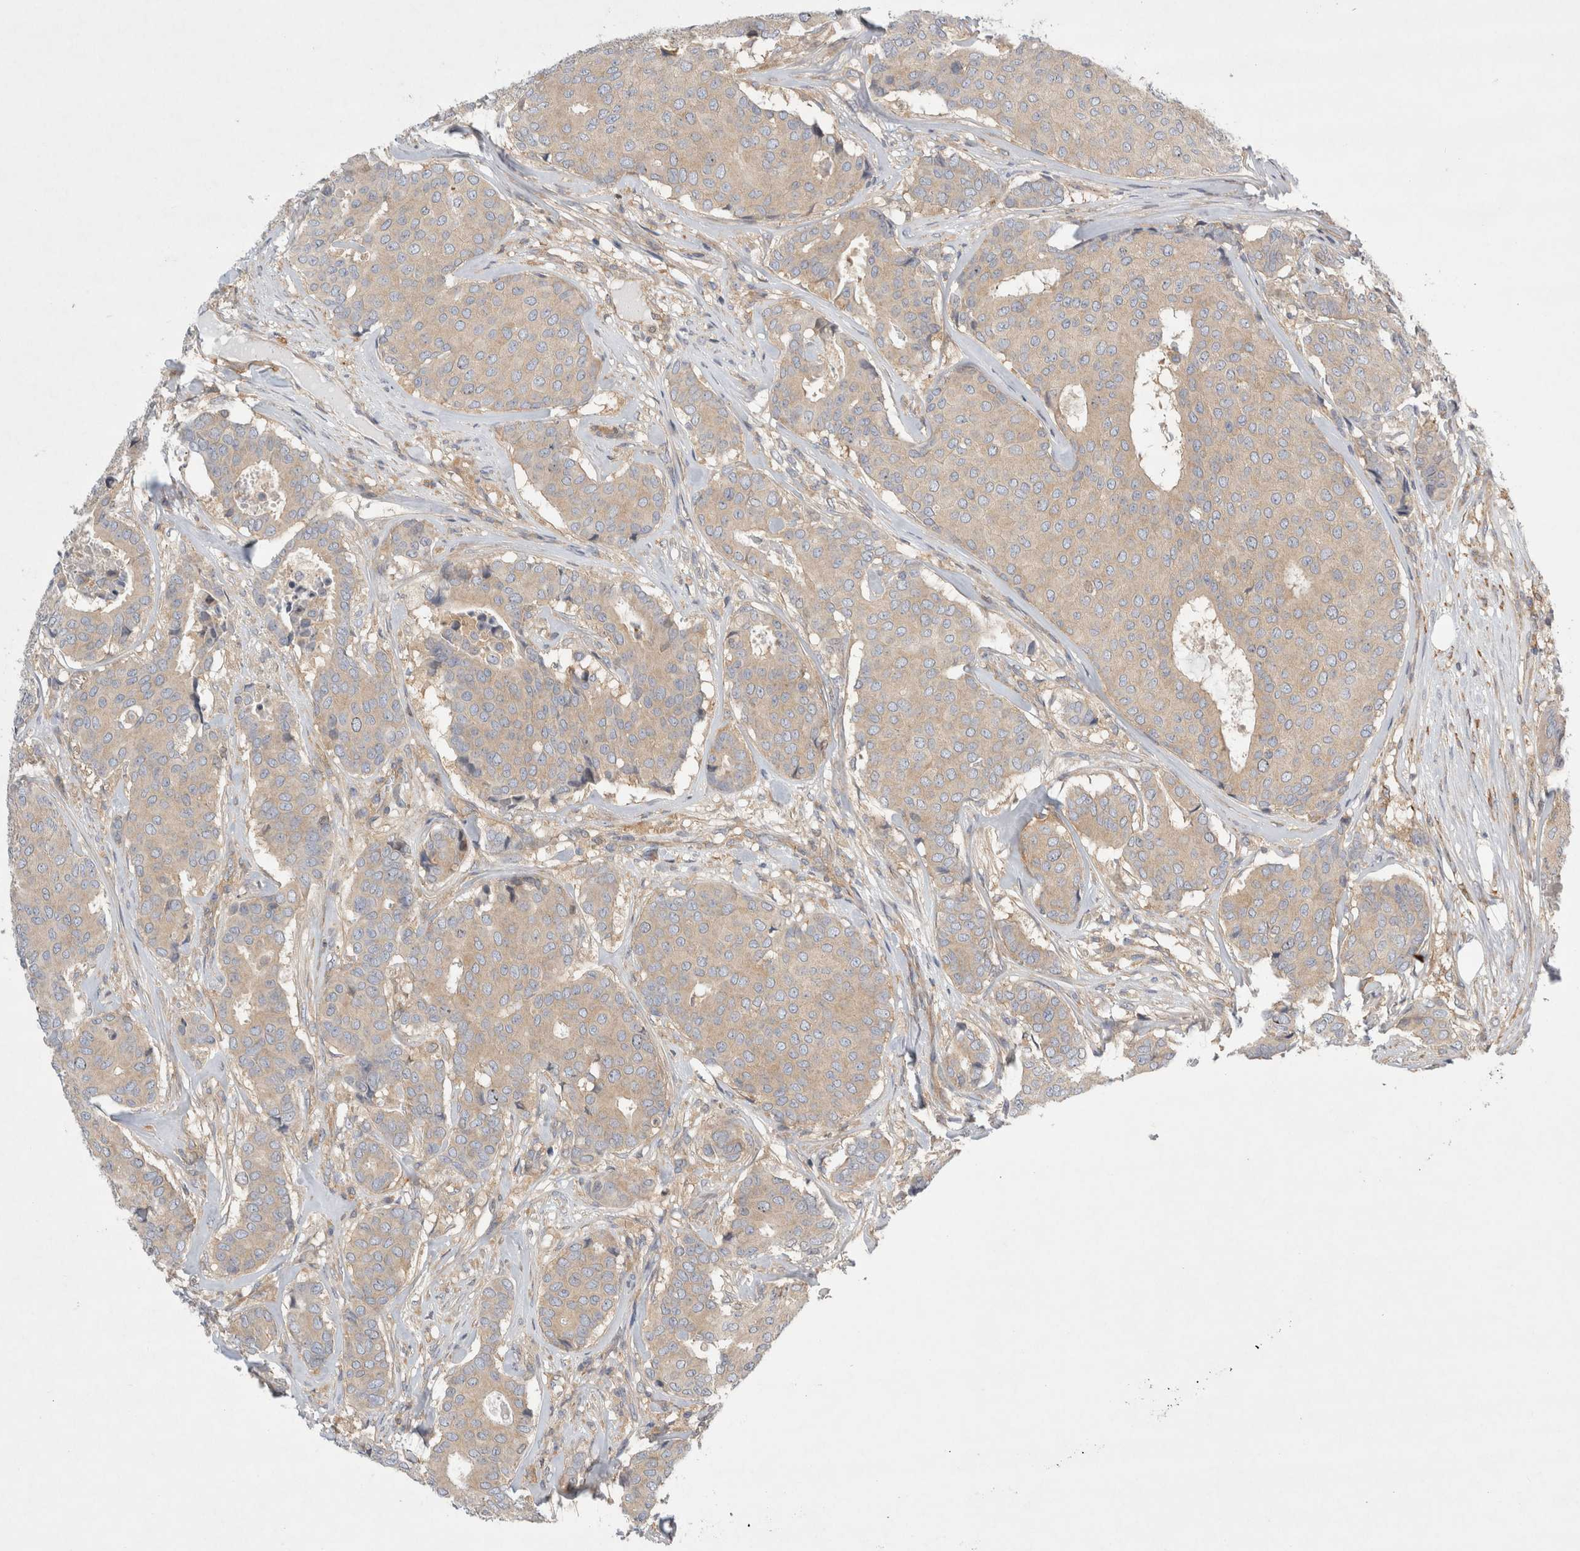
{"staining": {"intensity": "weak", "quantity": ">75%", "location": "cytoplasmic/membranous"}, "tissue": "breast cancer", "cell_type": "Tumor cells", "image_type": "cancer", "snomed": [{"axis": "morphology", "description": "Duct carcinoma"}, {"axis": "topography", "description": "Breast"}], "caption": "IHC micrograph of breast cancer (invasive ductal carcinoma) stained for a protein (brown), which reveals low levels of weak cytoplasmic/membranous staining in about >75% of tumor cells.", "gene": "CDCA7L", "patient": {"sex": "female", "age": 75}}